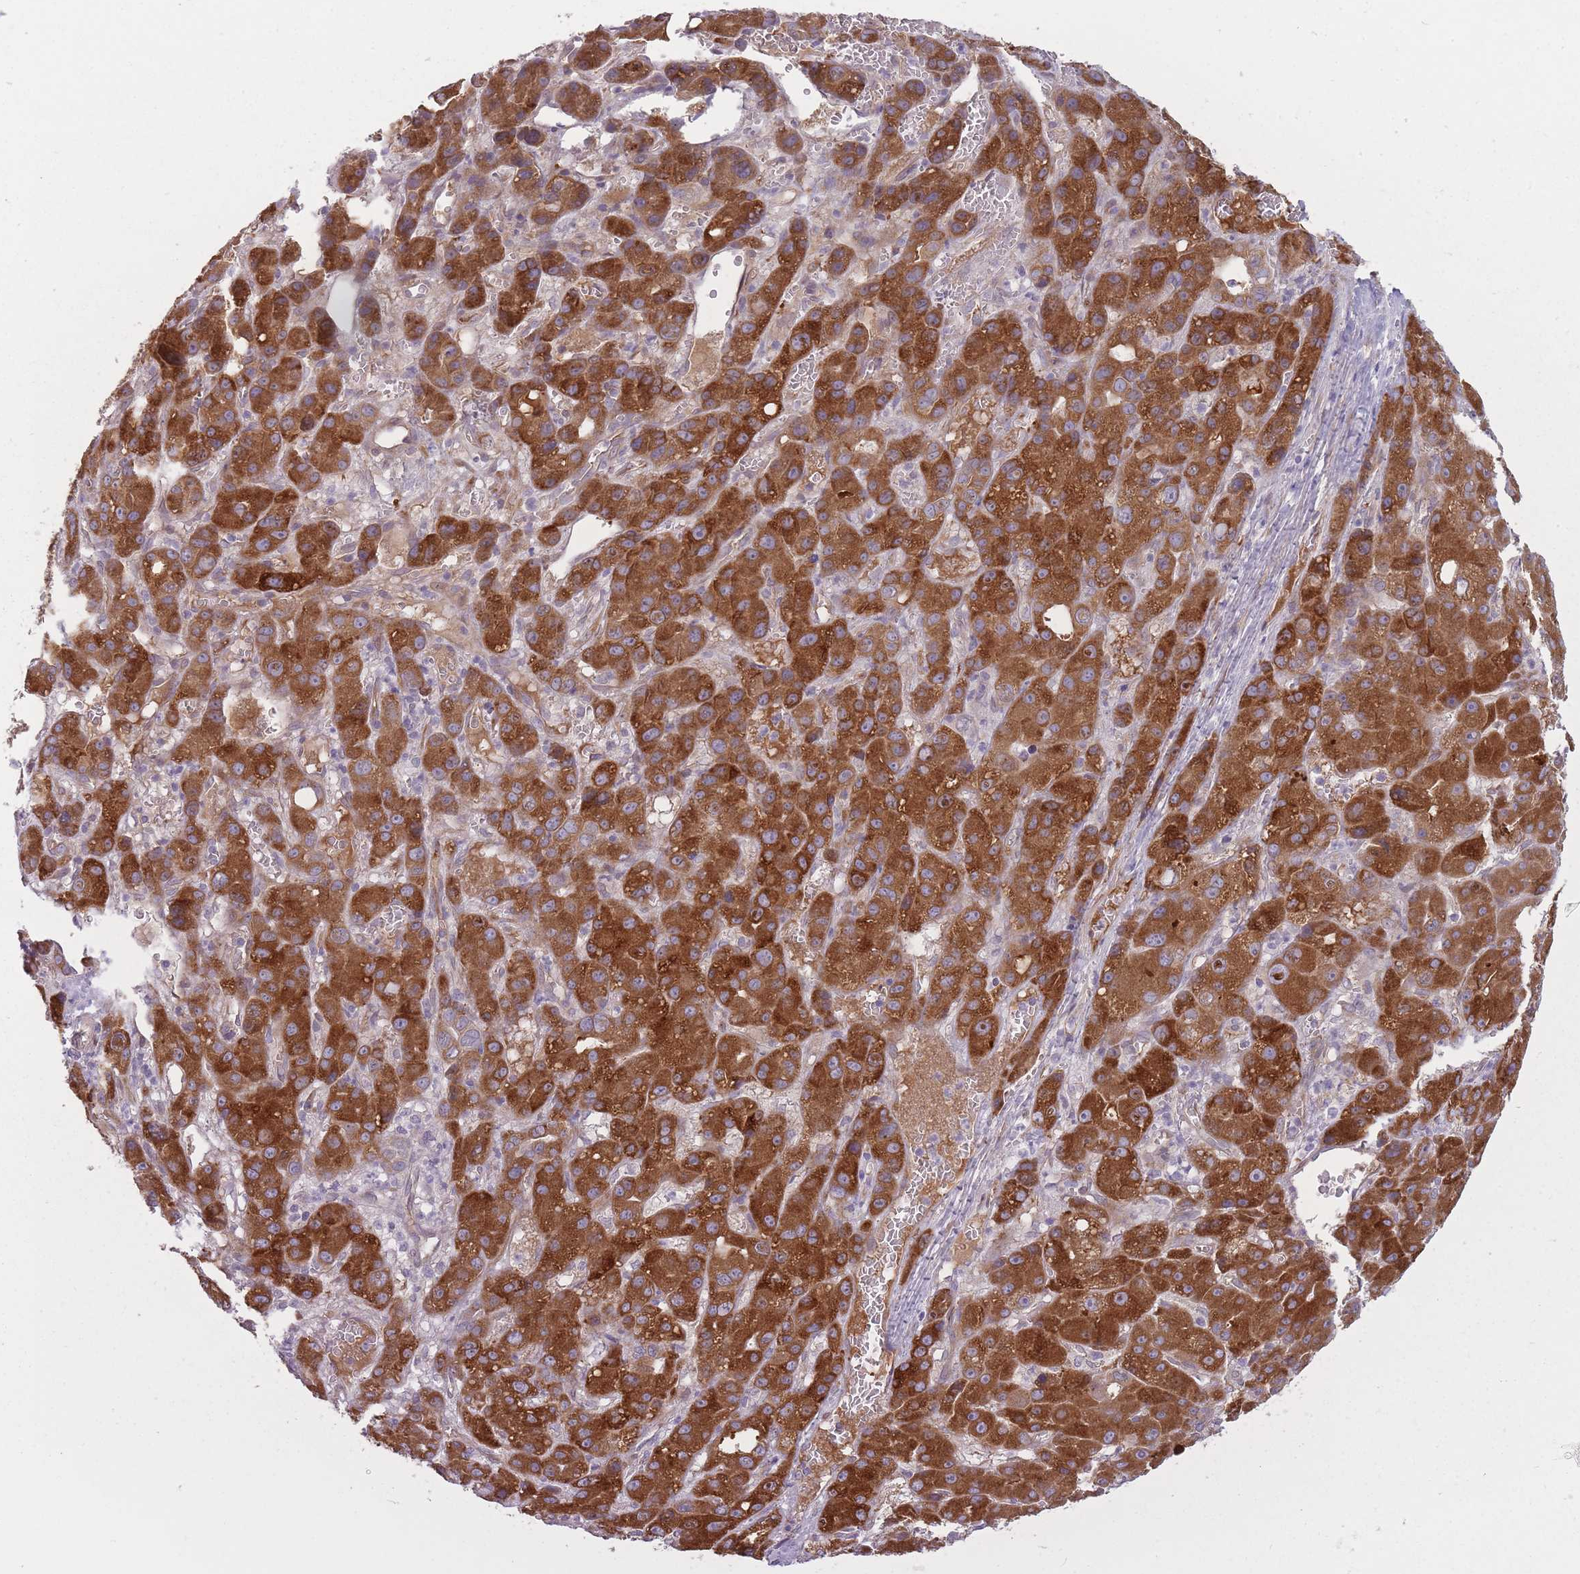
{"staining": {"intensity": "strong", "quantity": ">75%", "location": "cytoplasmic/membranous"}, "tissue": "liver cancer", "cell_type": "Tumor cells", "image_type": "cancer", "snomed": [{"axis": "morphology", "description": "Carcinoma, Hepatocellular, NOS"}, {"axis": "topography", "description": "Liver"}], "caption": "Immunohistochemistry photomicrograph of neoplastic tissue: human liver hepatocellular carcinoma stained using immunohistochemistry (IHC) exhibits high levels of strong protein expression localized specifically in the cytoplasmic/membranous of tumor cells, appearing as a cytoplasmic/membranous brown color.", "gene": "PGRMC2", "patient": {"sex": "male", "age": 55}}